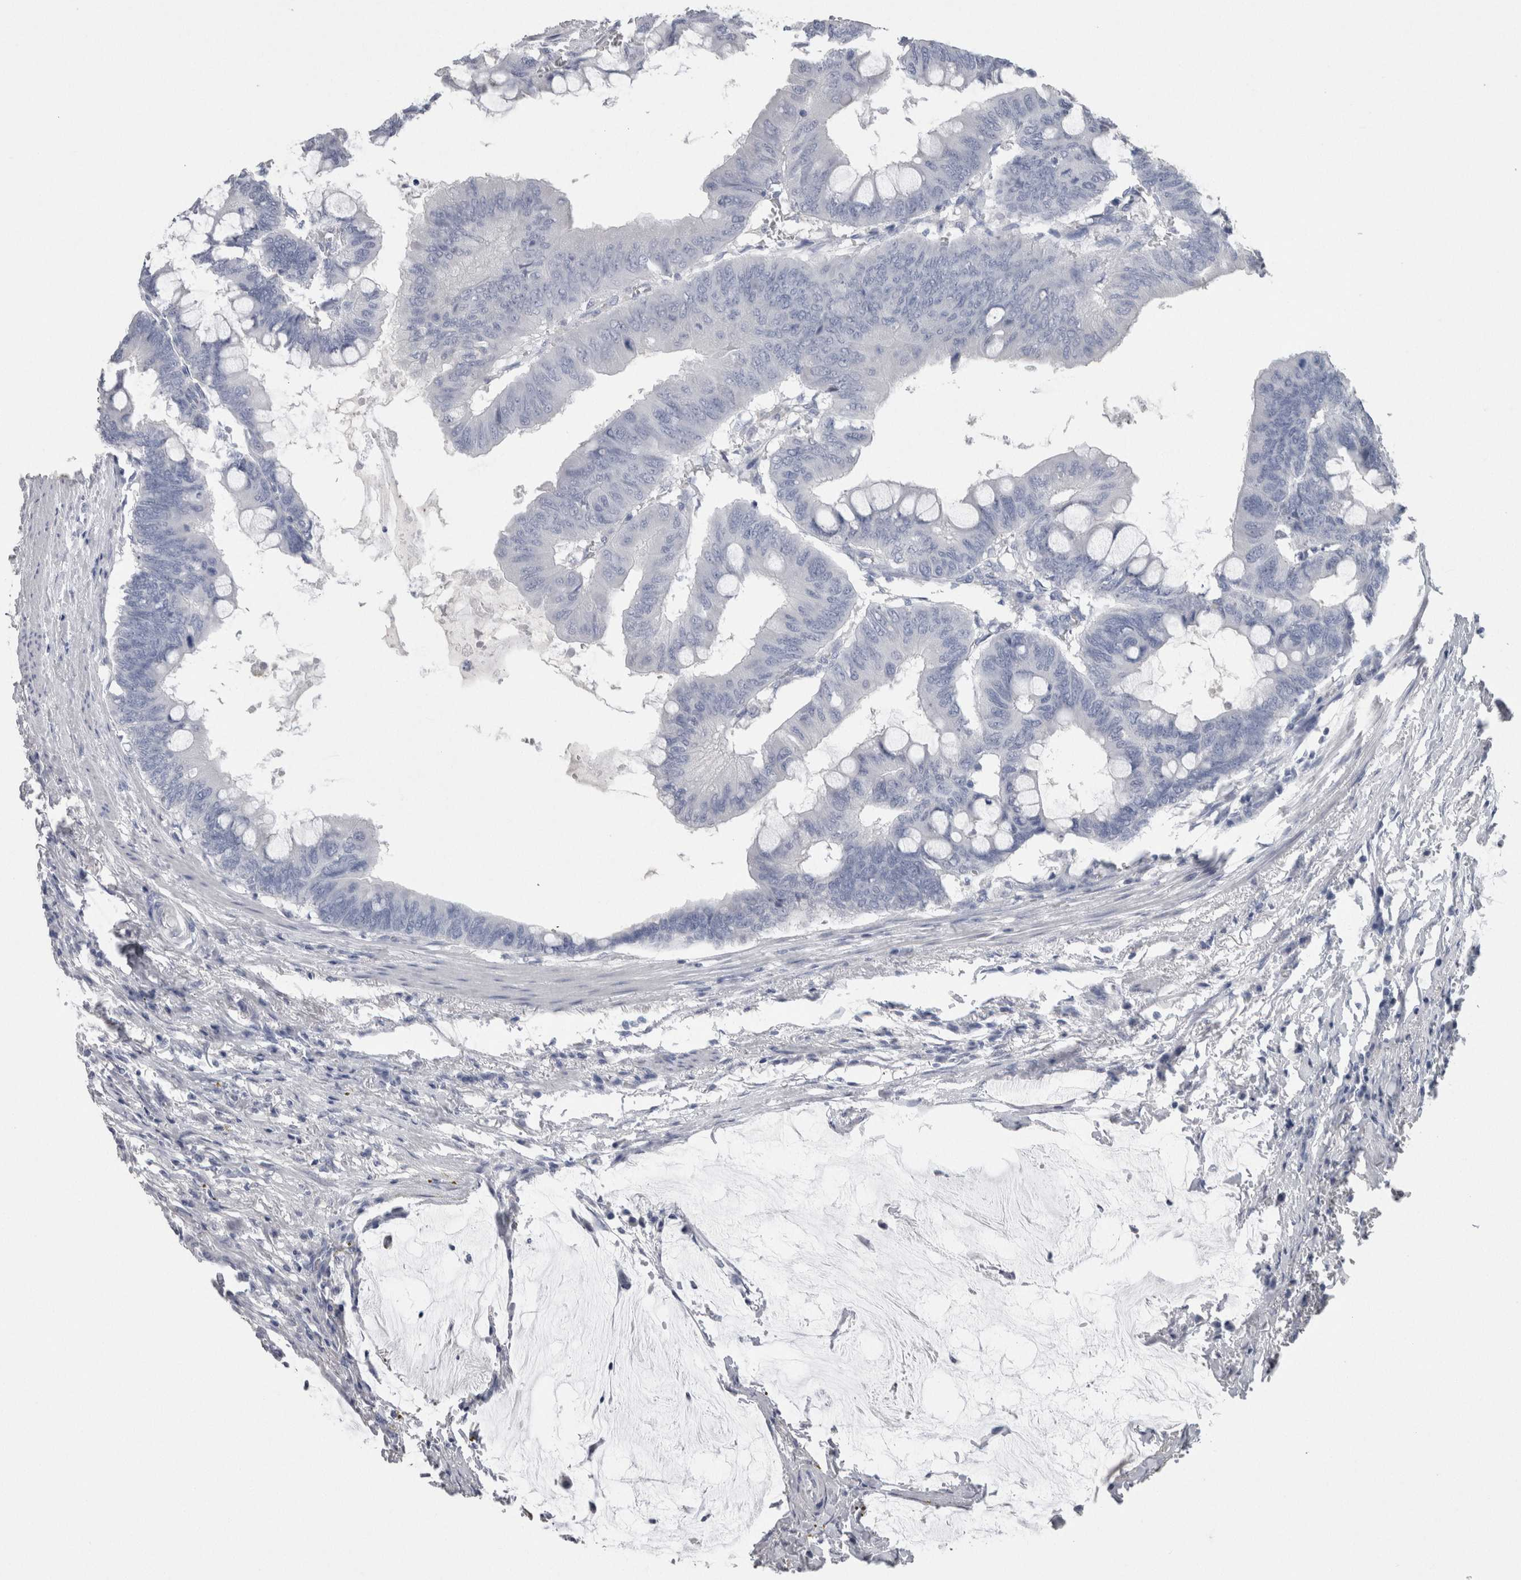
{"staining": {"intensity": "negative", "quantity": "none", "location": "none"}, "tissue": "colorectal cancer", "cell_type": "Tumor cells", "image_type": "cancer", "snomed": [{"axis": "morphology", "description": "Normal tissue, NOS"}, {"axis": "morphology", "description": "Adenocarcinoma, NOS"}, {"axis": "topography", "description": "Rectum"}, {"axis": "topography", "description": "Peripheral nerve tissue"}], "caption": "High magnification brightfield microscopy of colorectal cancer (adenocarcinoma) stained with DAB (brown) and counterstained with hematoxylin (blue): tumor cells show no significant expression.", "gene": "CA8", "patient": {"sex": "male", "age": 92}}